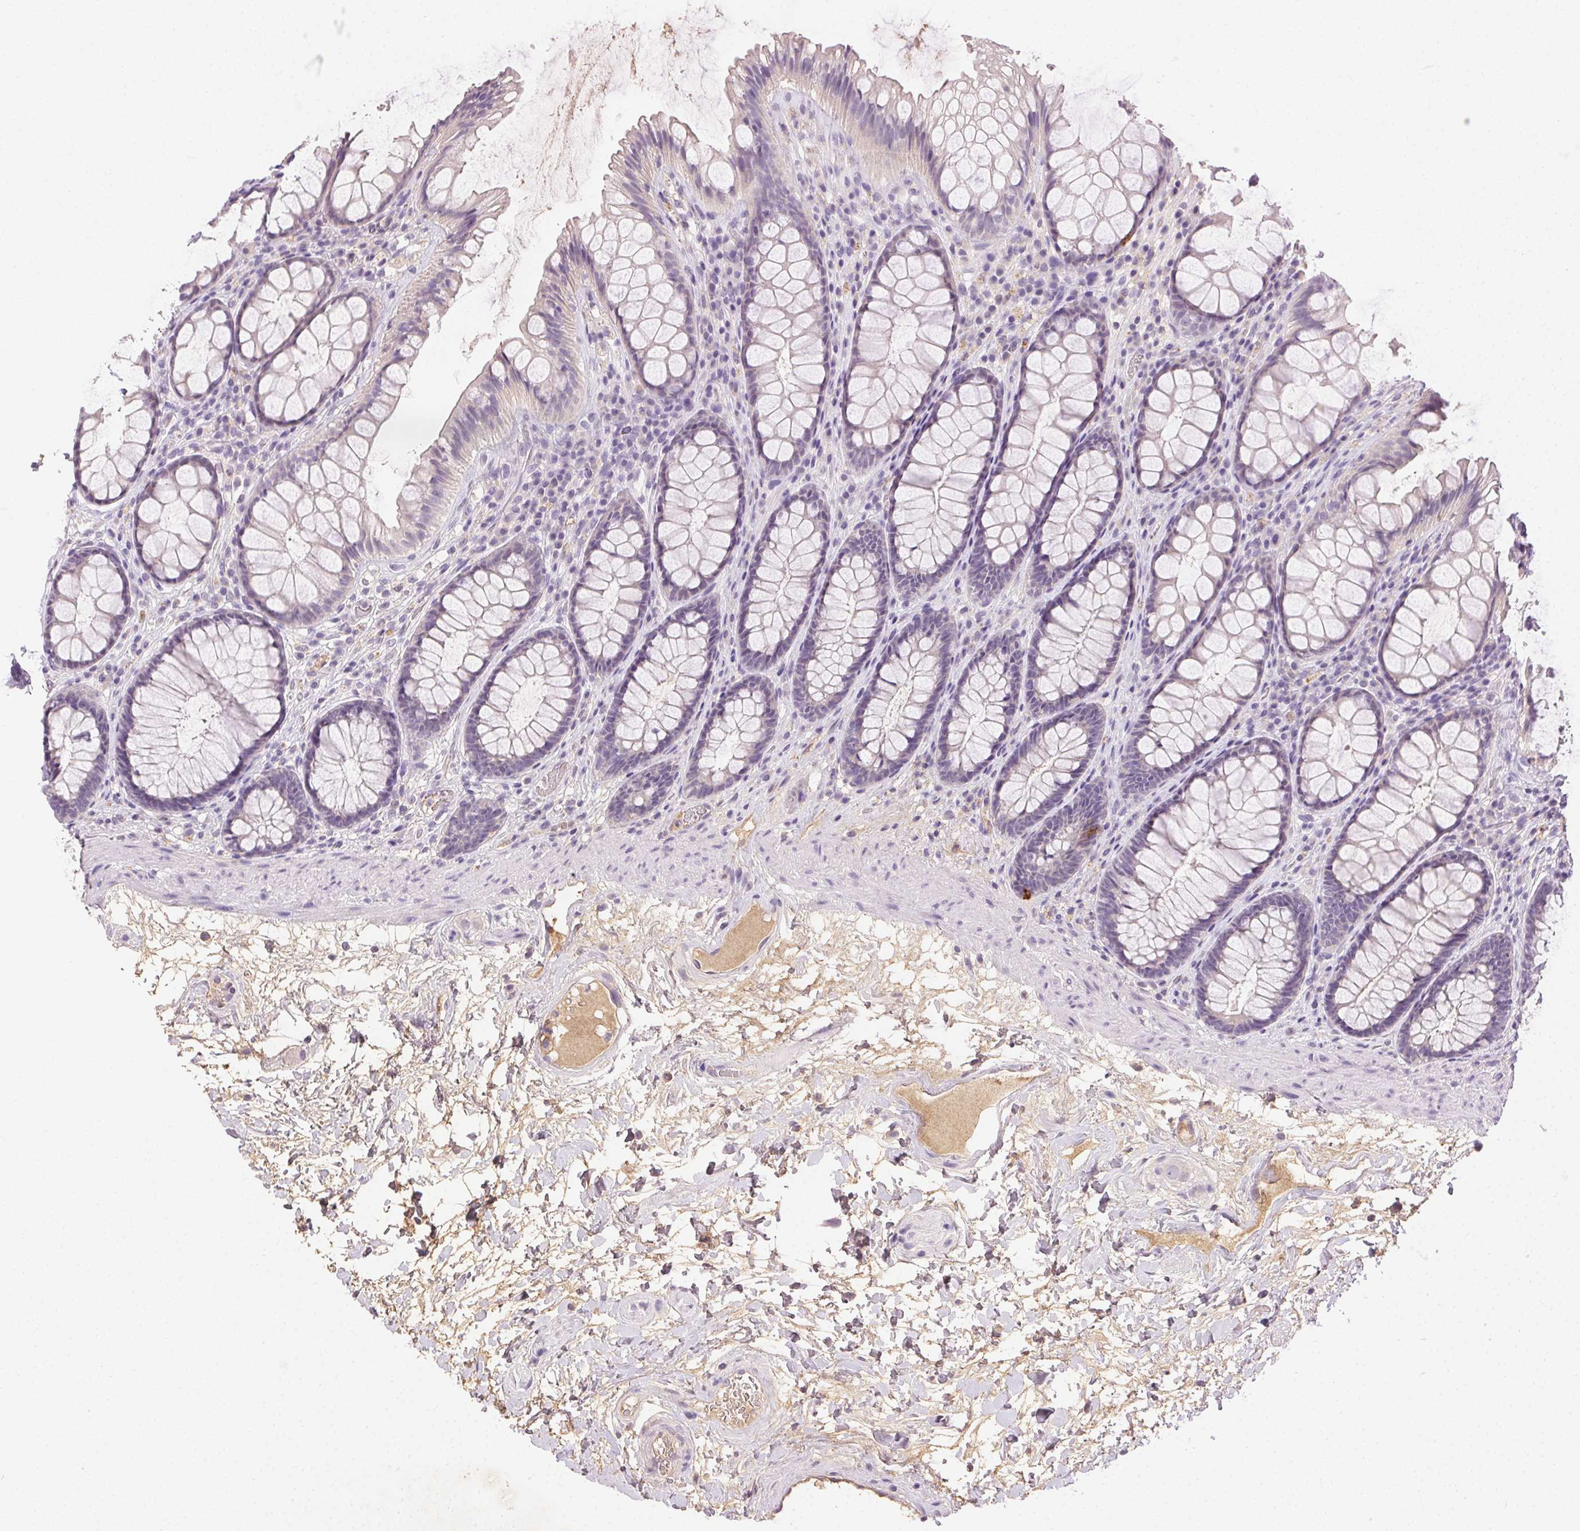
{"staining": {"intensity": "negative", "quantity": "none", "location": "none"}, "tissue": "rectum", "cell_type": "Glandular cells", "image_type": "normal", "snomed": [{"axis": "morphology", "description": "Normal tissue, NOS"}, {"axis": "topography", "description": "Rectum"}], "caption": "DAB immunohistochemical staining of benign rectum displays no significant expression in glandular cells. (DAB (3,3'-diaminobenzidine) immunohistochemistry (IHC) visualized using brightfield microscopy, high magnification).", "gene": "BPIFB2", "patient": {"sex": "male", "age": 72}}